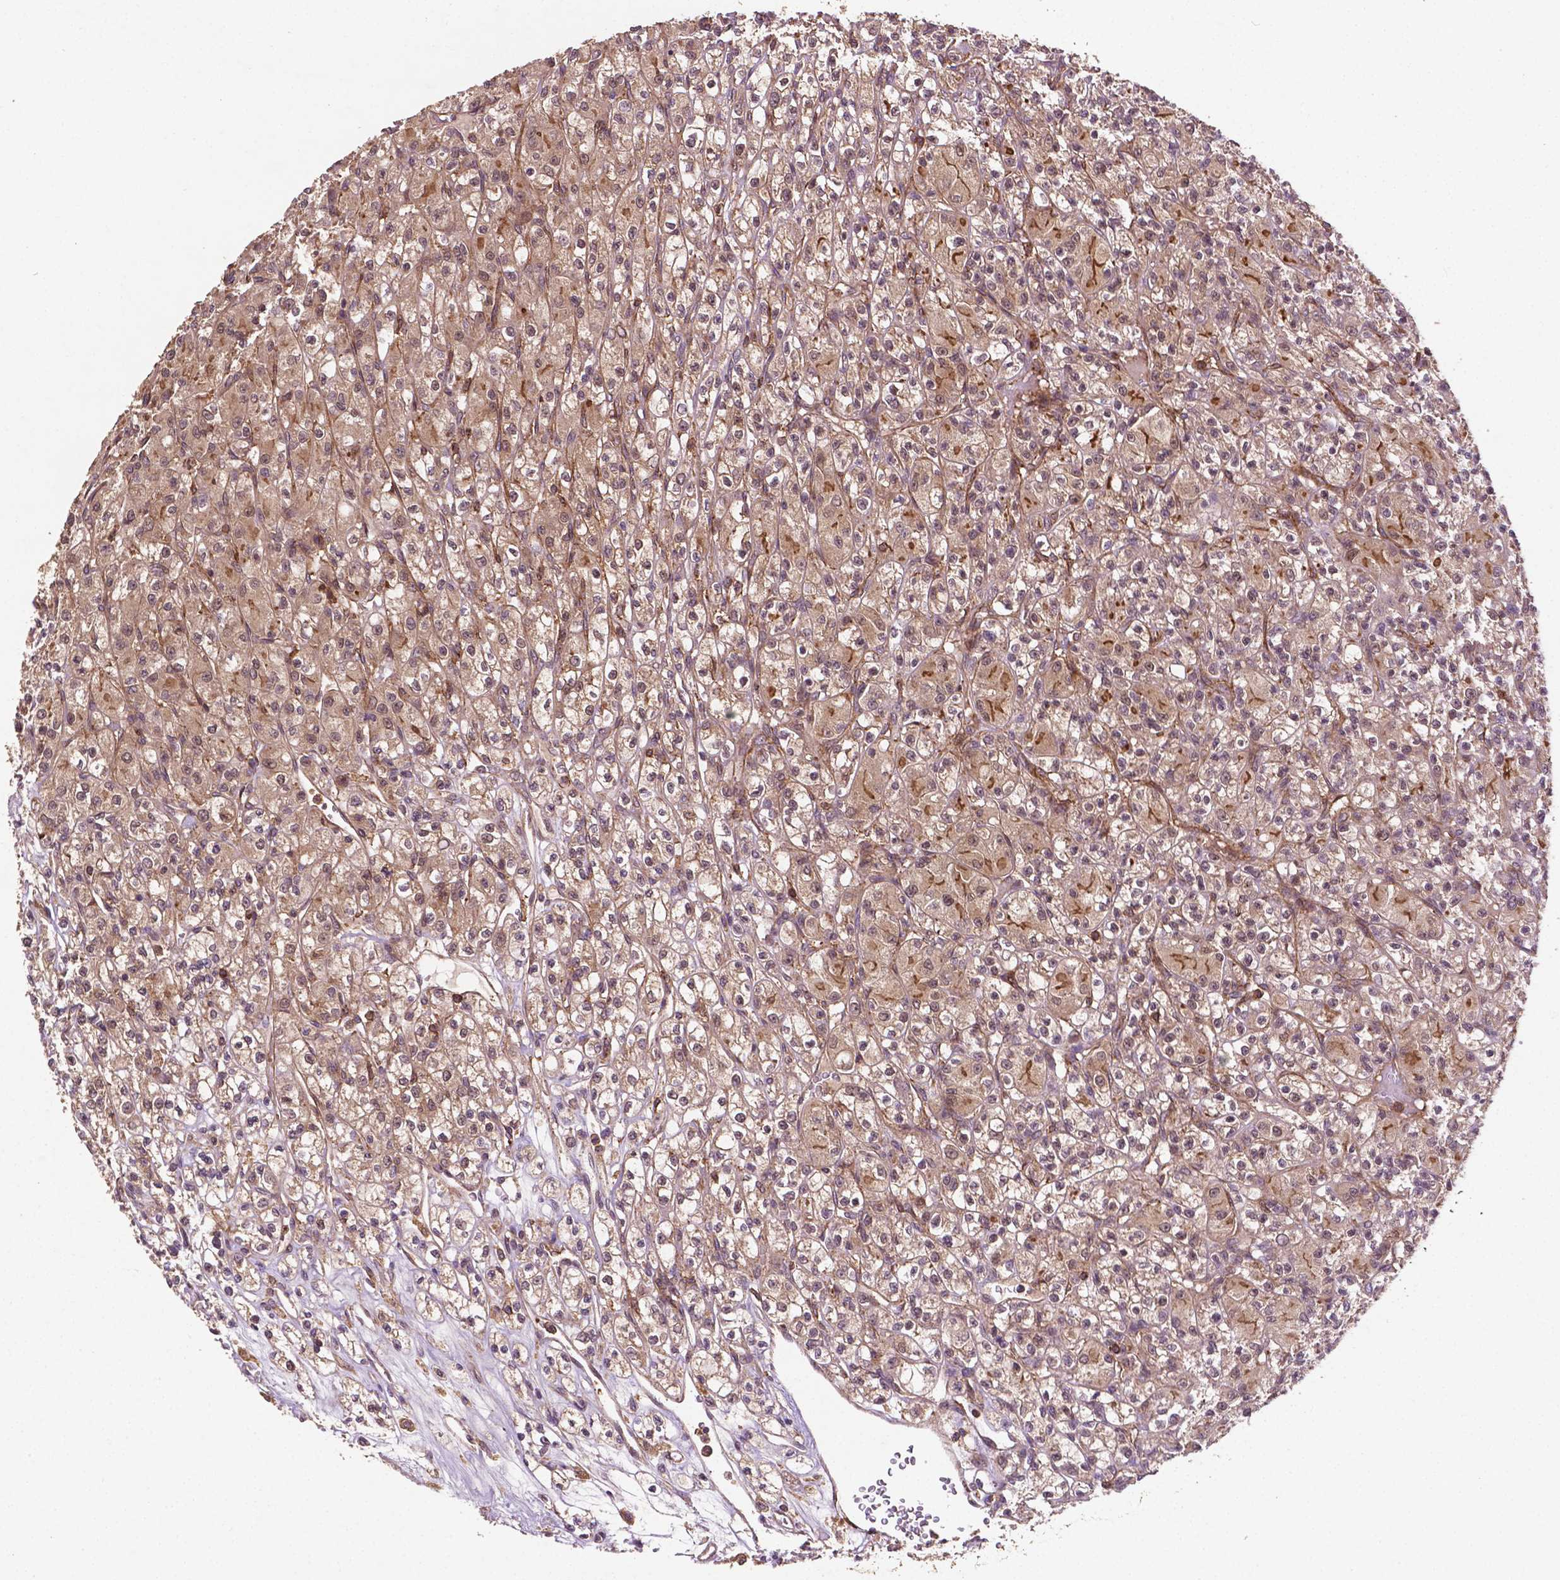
{"staining": {"intensity": "weak", "quantity": ">75%", "location": "cytoplasmic/membranous"}, "tissue": "renal cancer", "cell_type": "Tumor cells", "image_type": "cancer", "snomed": [{"axis": "morphology", "description": "Adenocarcinoma, NOS"}, {"axis": "topography", "description": "Kidney"}], "caption": "A photomicrograph of human renal cancer stained for a protein reveals weak cytoplasmic/membranous brown staining in tumor cells.", "gene": "ZMYND19", "patient": {"sex": "female", "age": 70}}